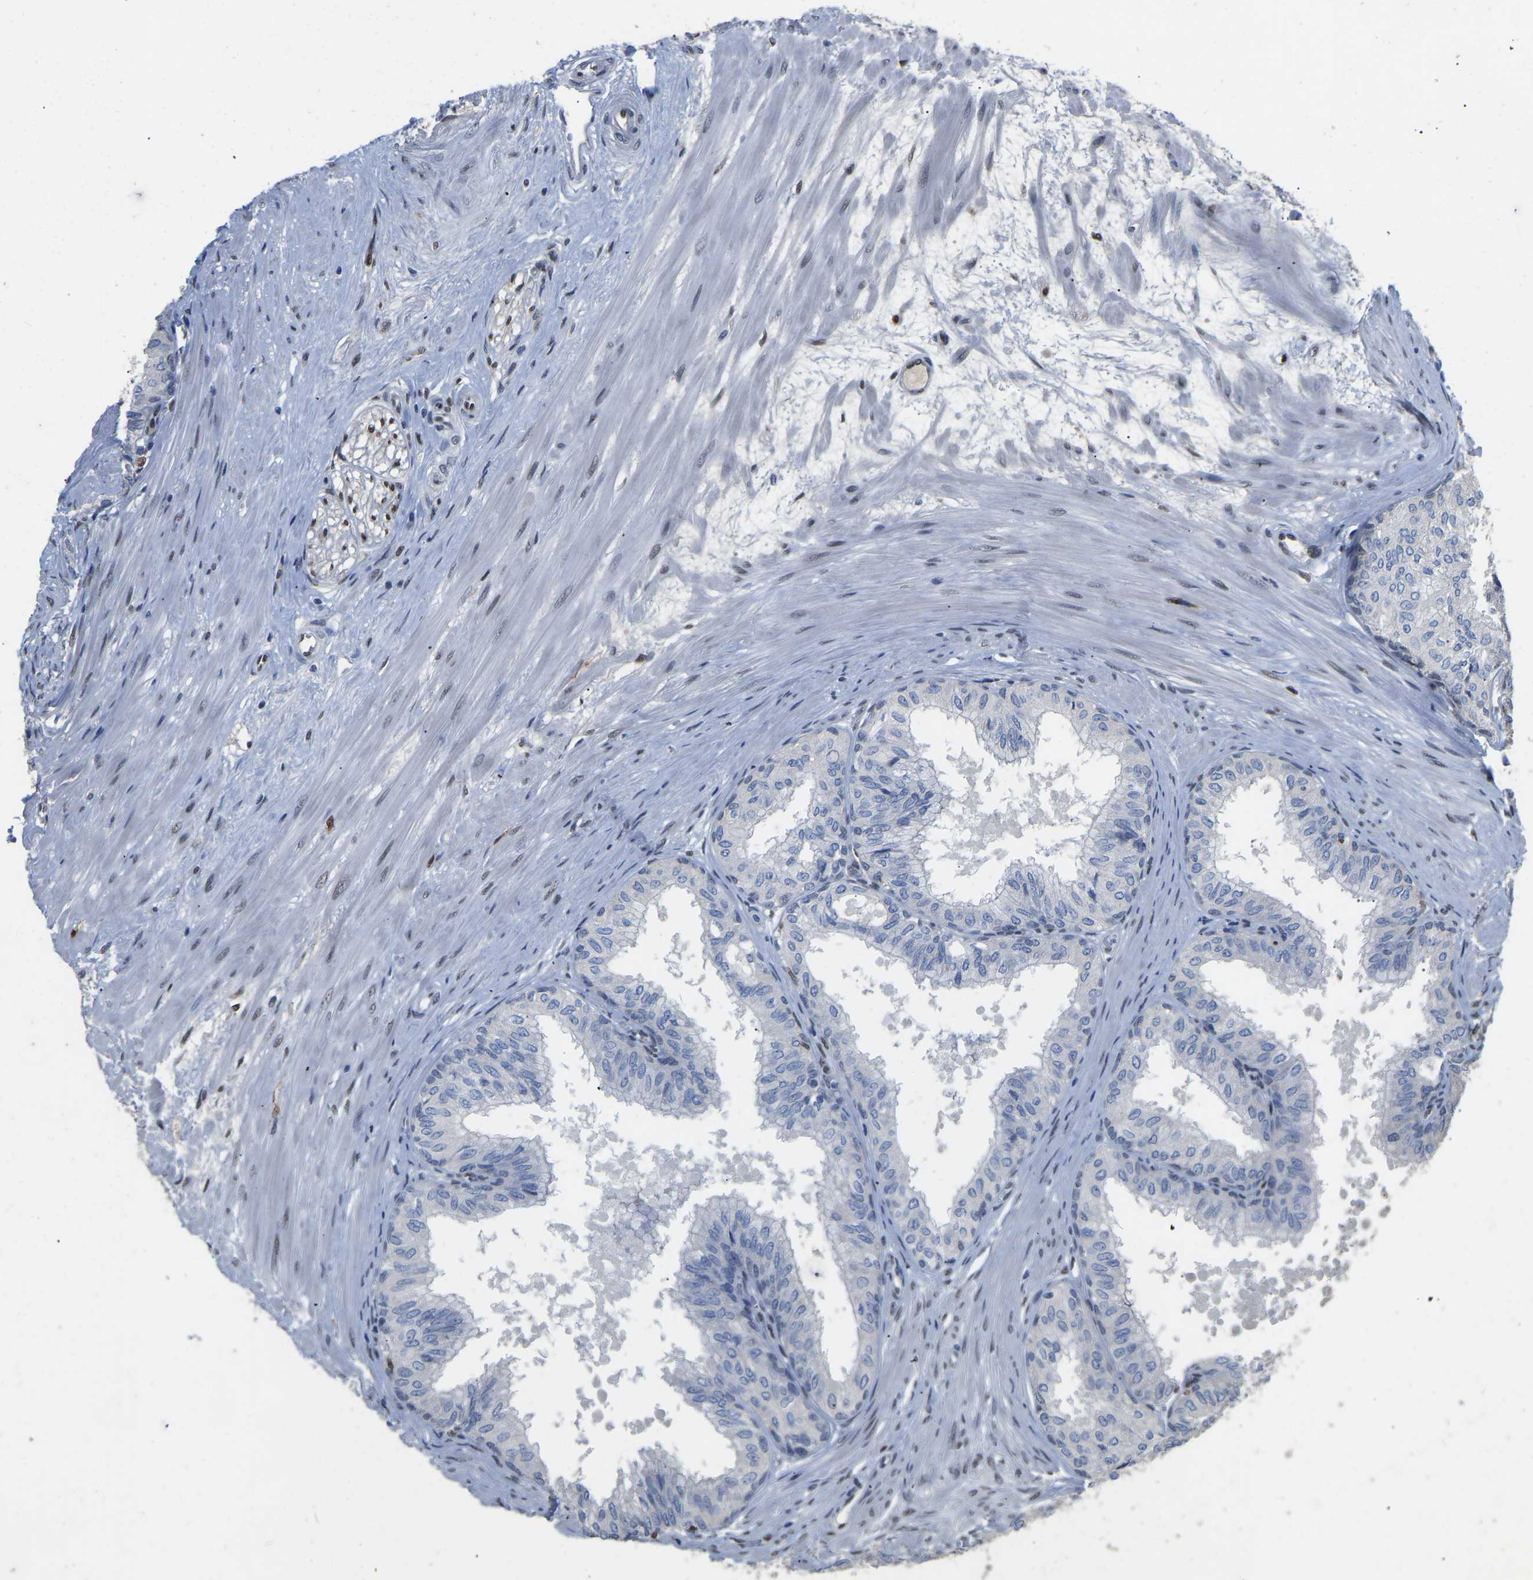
{"staining": {"intensity": "negative", "quantity": "none", "location": "none"}, "tissue": "seminal vesicle", "cell_type": "Glandular cells", "image_type": "normal", "snomed": [{"axis": "morphology", "description": "Normal tissue, NOS"}, {"axis": "topography", "description": "Prostate"}, {"axis": "topography", "description": "Seminal veicle"}], "caption": "A micrograph of seminal vesicle stained for a protein shows no brown staining in glandular cells.", "gene": "QKI", "patient": {"sex": "male", "age": 60}}